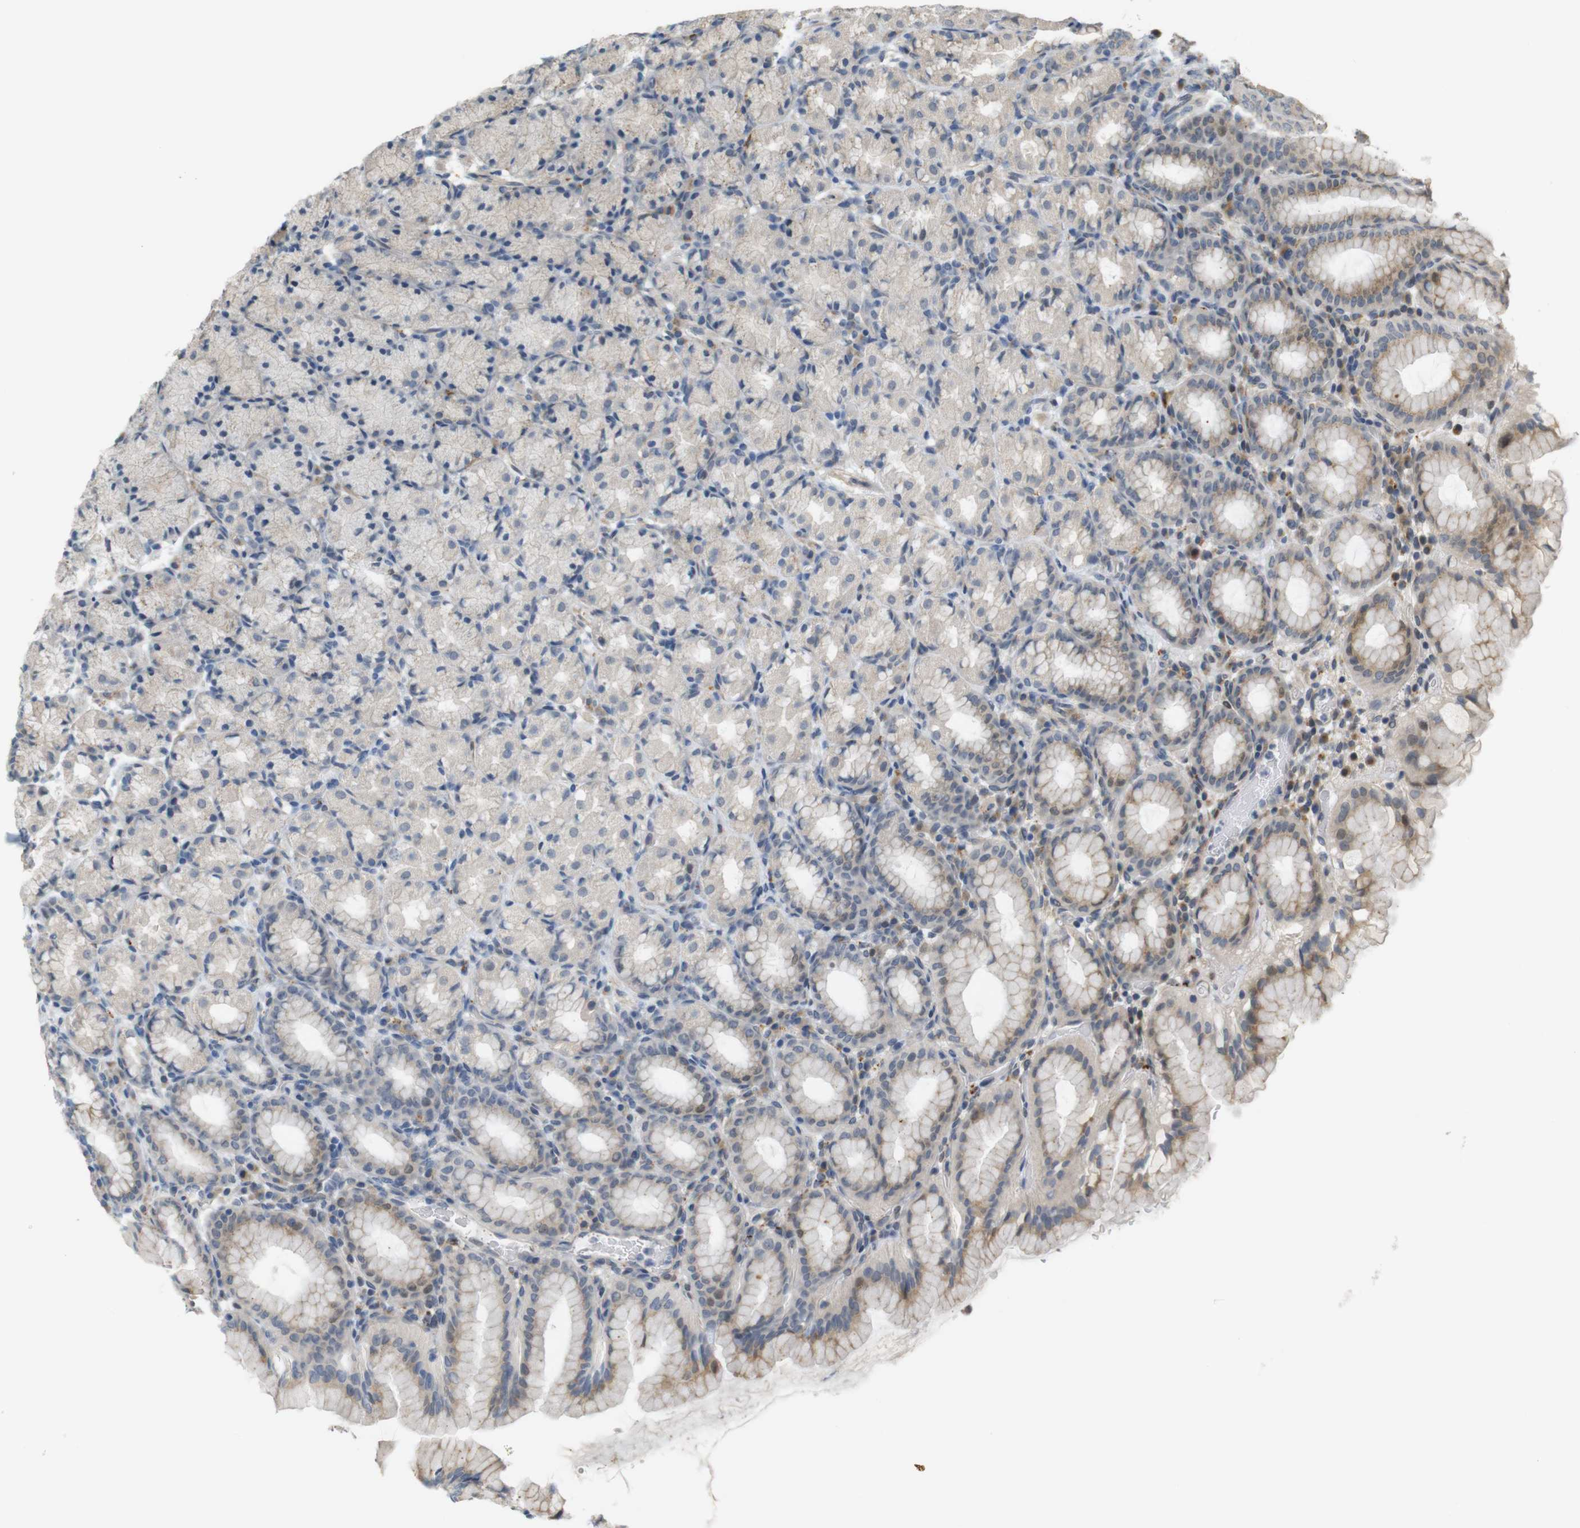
{"staining": {"intensity": "moderate", "quantity": "<25%", "location": "cytoplasmic/membranous"}, "tissue": "stomach", "cell_type": "Glandular cells", "image_type": "normal", "snomed": [{"axis": "morphology", "description": "Normal tissue, NOS"}, {"axis": "topography", "description": "Stomach, upper"}], "caption": "Moderate cytoplasmic/membranous expression for a protein is identified in approximately <25% of glandular cells of unremarkable stomach using immunohistochemistry.", "gene": "TSPAN9", "patient": {"sex": "male", "age": 68}}